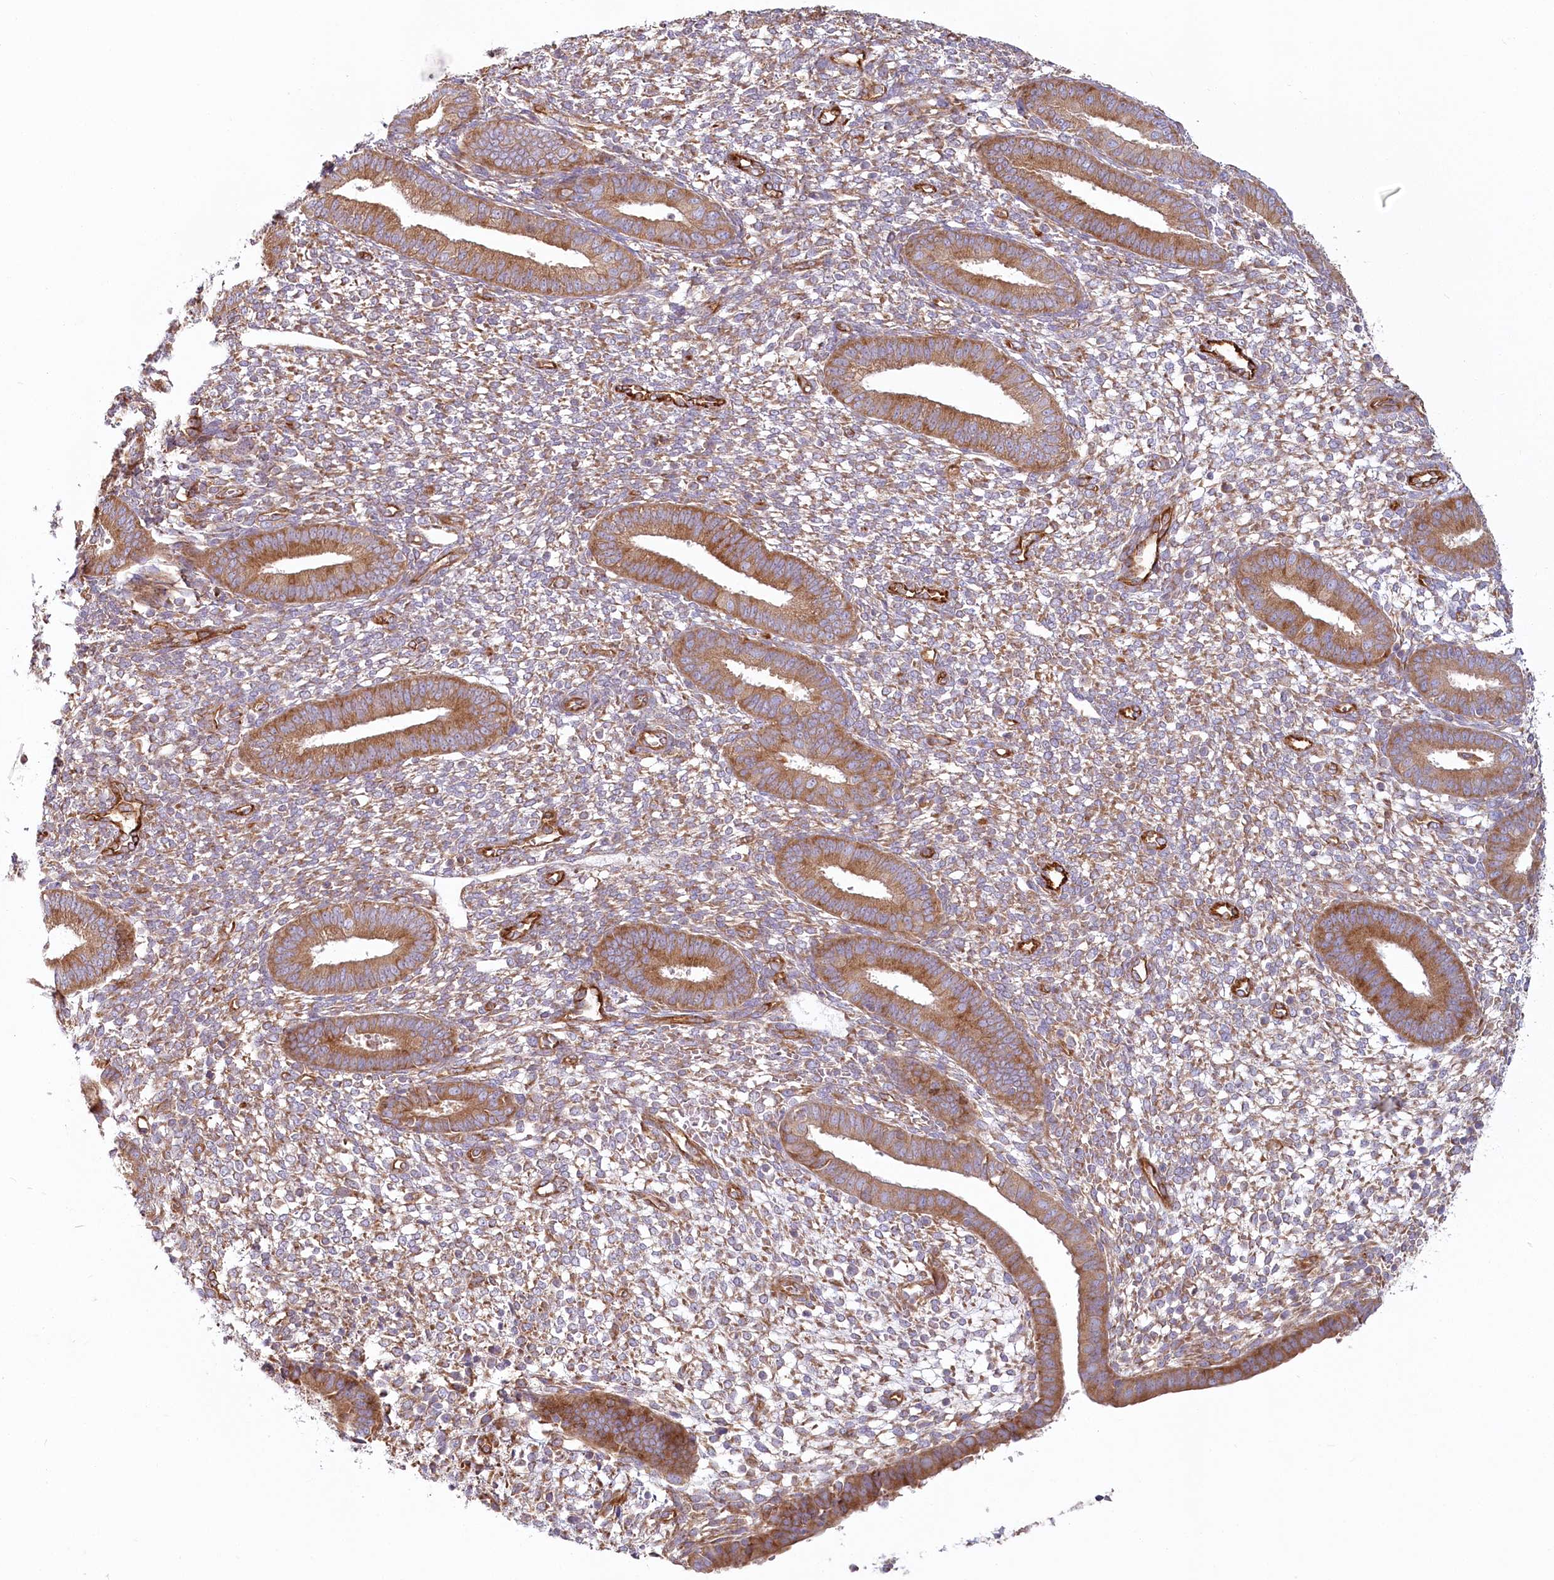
{"staining": {"intensity": "moderate", "quantity": ">75%", "location": "cytoplasmic/membranous"}, "tissue": "endometrium", "cell_type": "Cells in endometrial stroma", "image_type": "normal", "snomed": [{"axis": "morphology", "description": "Normal tissue, NOS"}, {"axis": "topography", "description": "Endometrium"}], "caption": "Moderate cytoplasmic/membranous protein expression is present in about >75% of cells in endometrial stroma in endometrium.", "gene": "HARS2", "patient": {"sex": "female", "age": 46}}